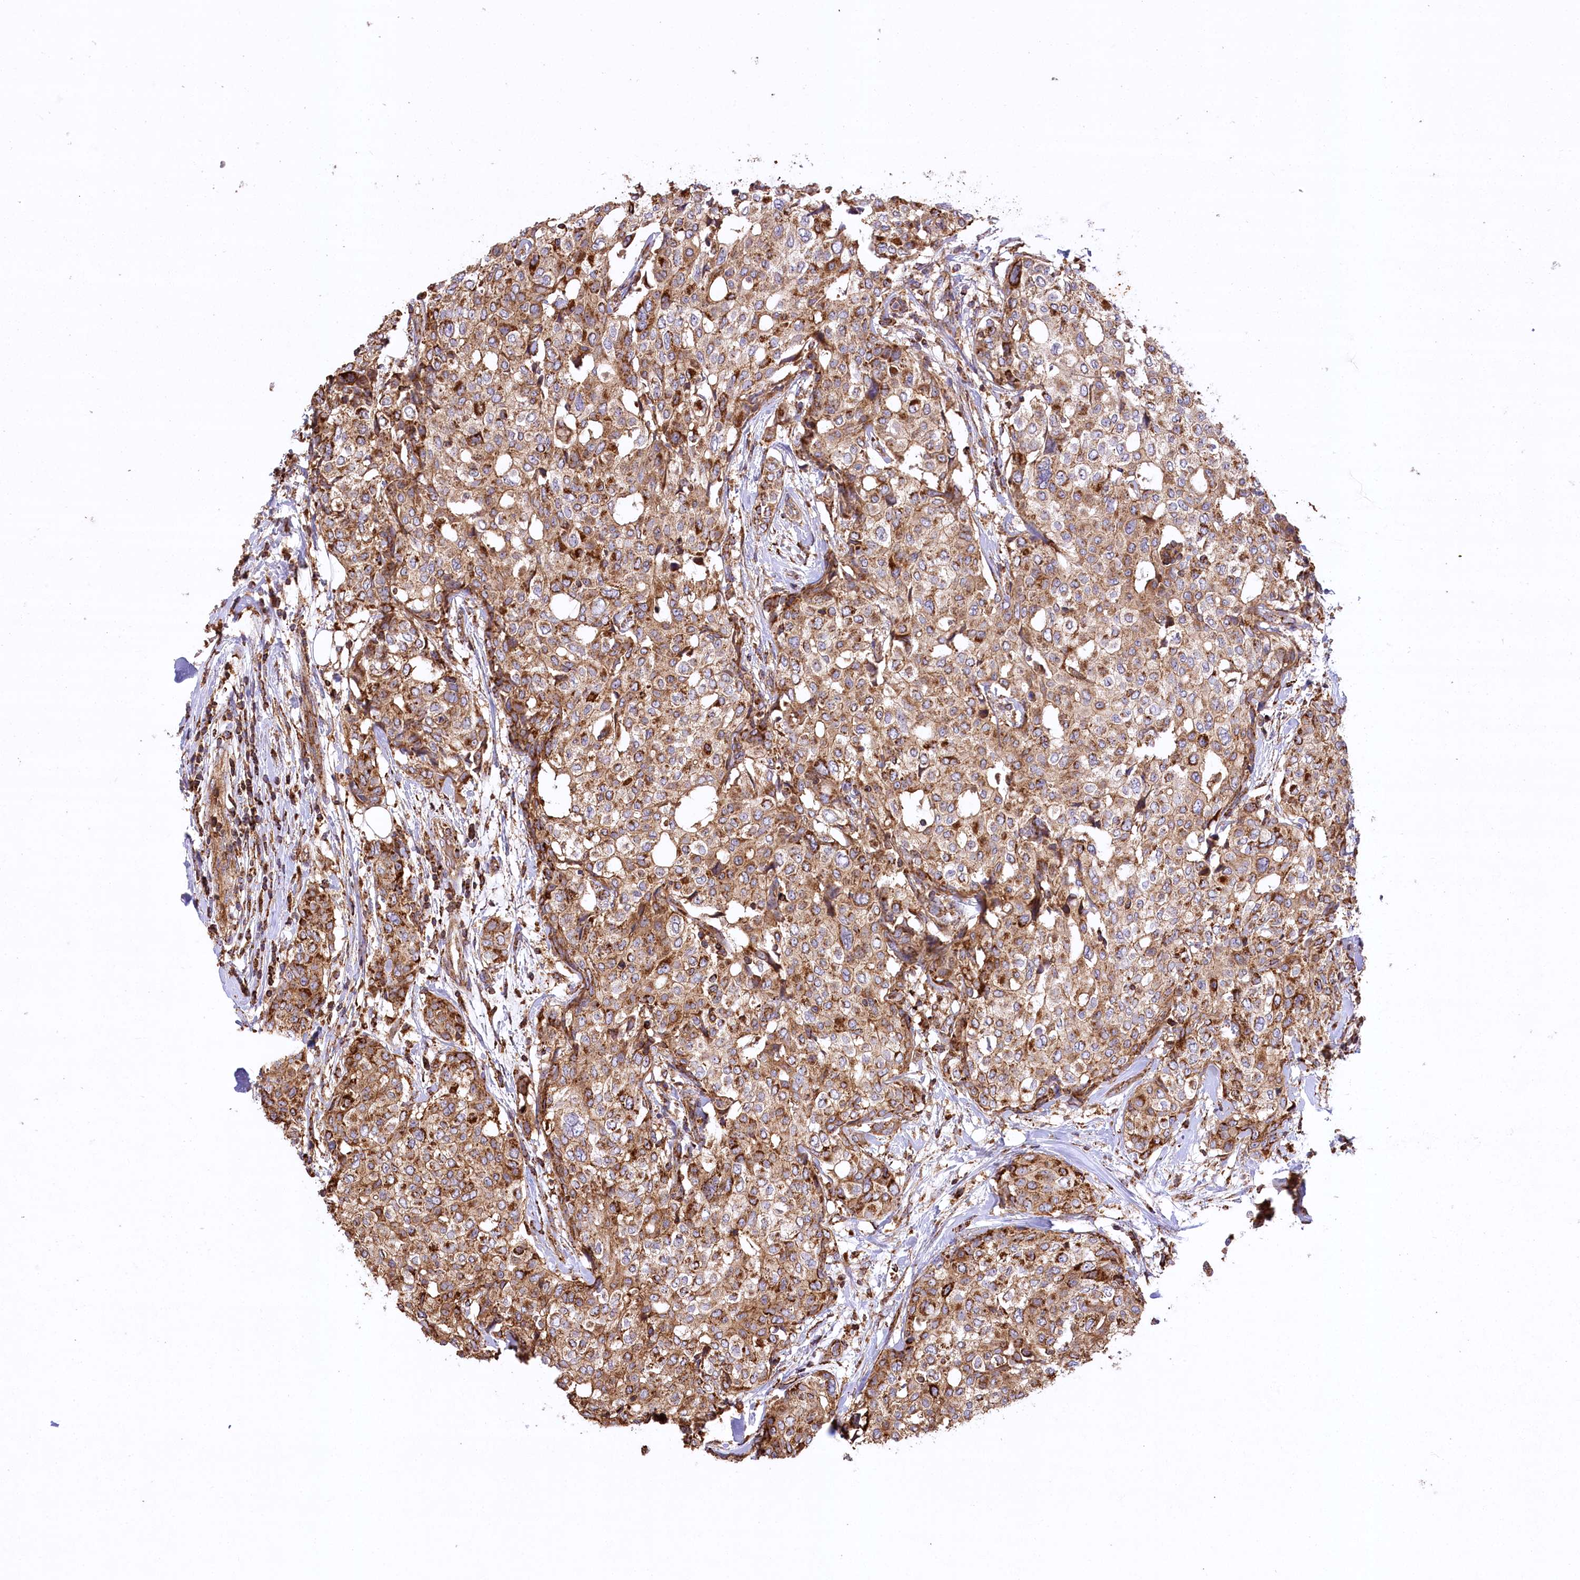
{"staining": {"intensity": "moderate", "quantity": ">75%", "location": "cytoplasmic/membranous"}, "tissue": "breast cancer", "cell_type": "Tumor cells", "image_type": "cancer", "snomed": [{"axis": "morphology", "description": "Lobular carcinoma"}, {"axis": "topography", "description": "Breast"}], "caption": "Immunohistochemical staining of human breast cancer reveals medium levels of moderate cytoplasmic/membranous protein positivity in about >75% of tumor cells.", "gene": "CARD19", "patient": {"sex": "female", "age": 51}}